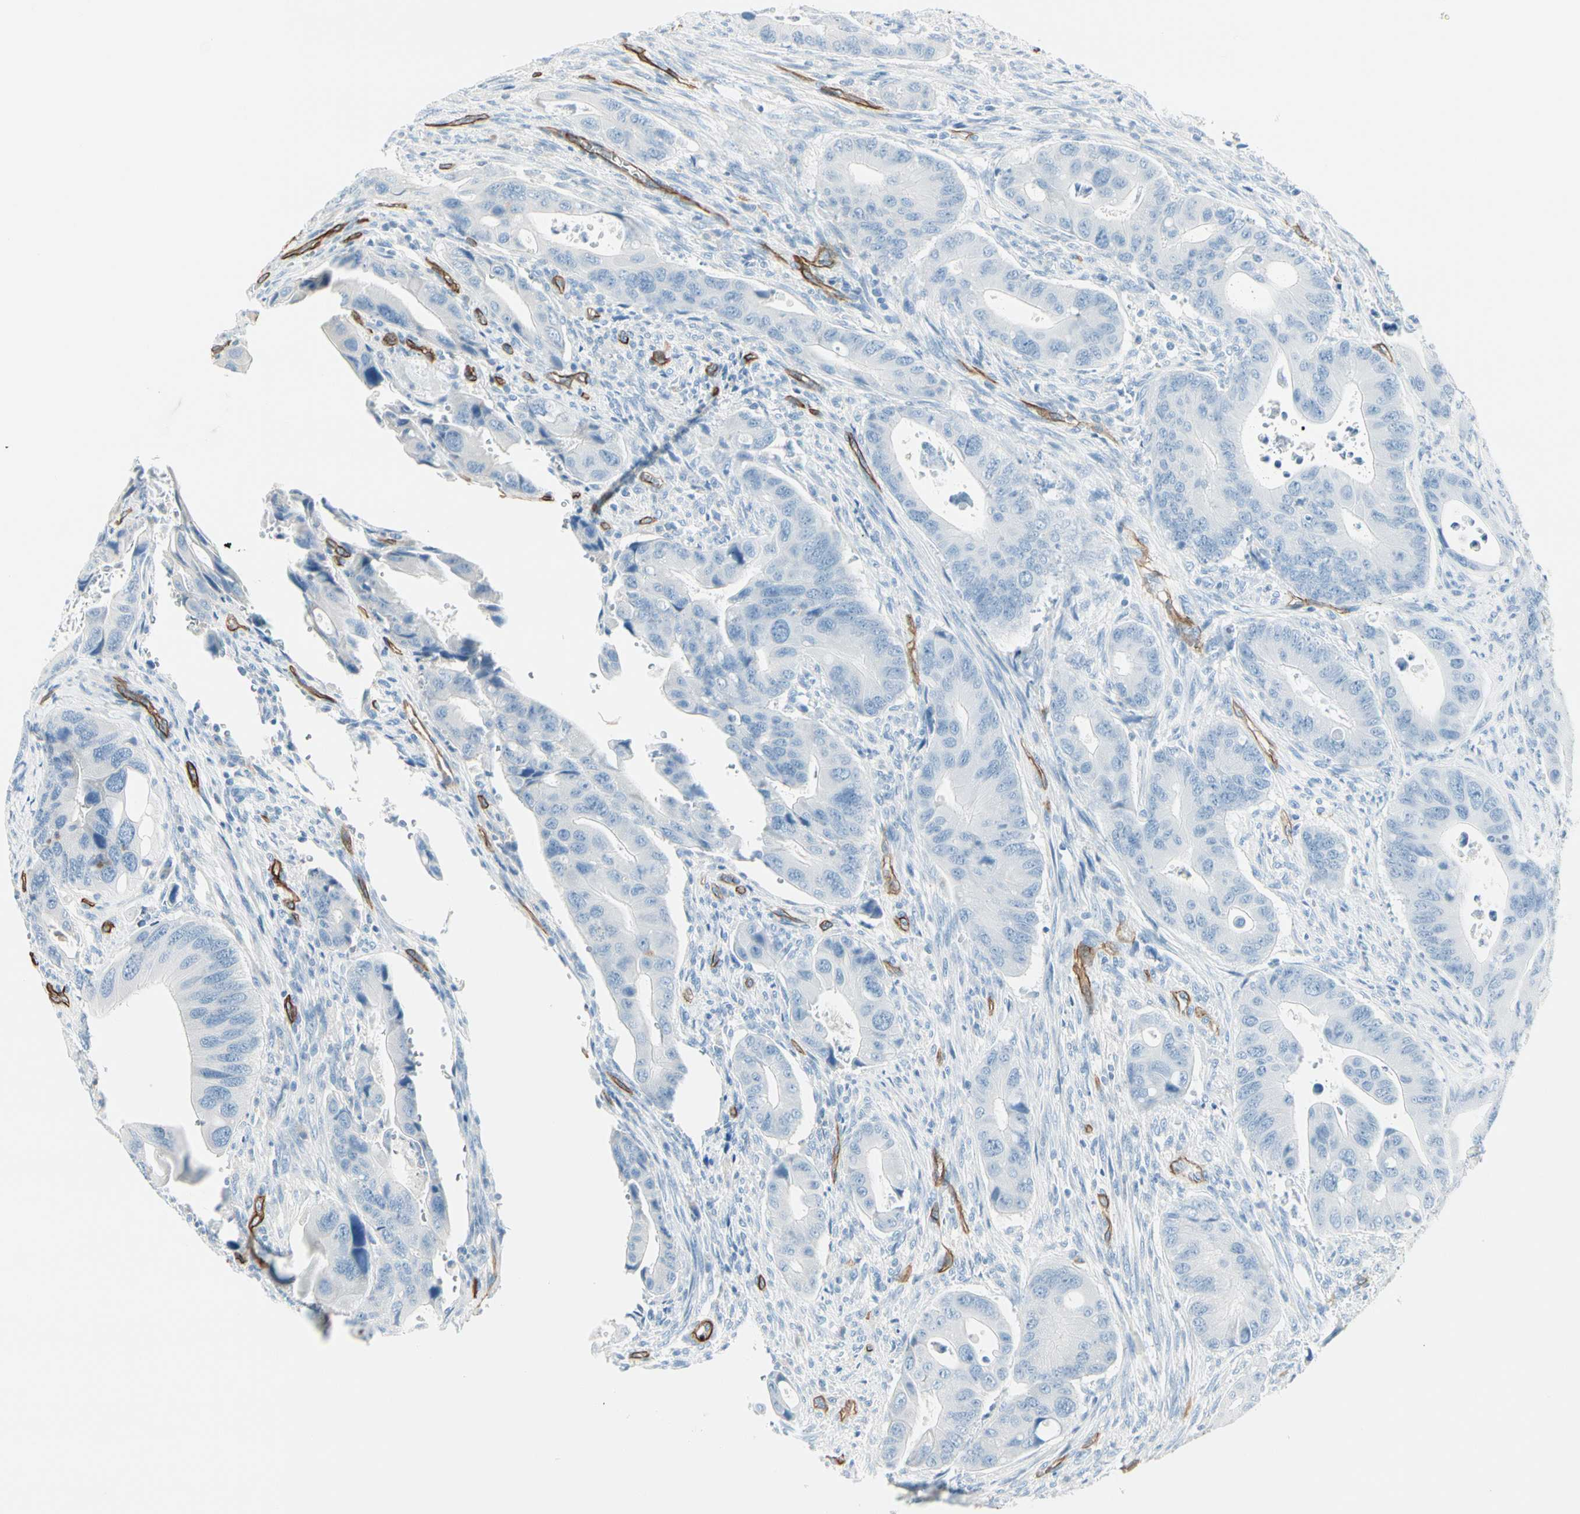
{"staining": {"intensity": "negative", "quantity": "none", "location": "none"}, "tissue": "colorectal cancer", "cell_type": "Tumor cells", "image_type": "cancer", "snomed": [{"axis": "morphology", "description": "Adenocarcinoma, NOS"}, {"axis": "topography", "description": "Rectum"}], "caption": "A high-resolution histopathology image shows immunohistochemistry staining of adenocarcinoma (colorectal), which exhibits no significant staining in tumor cells.", "gene": "CD93", "patient": {"sex": "female", "age": 57}}